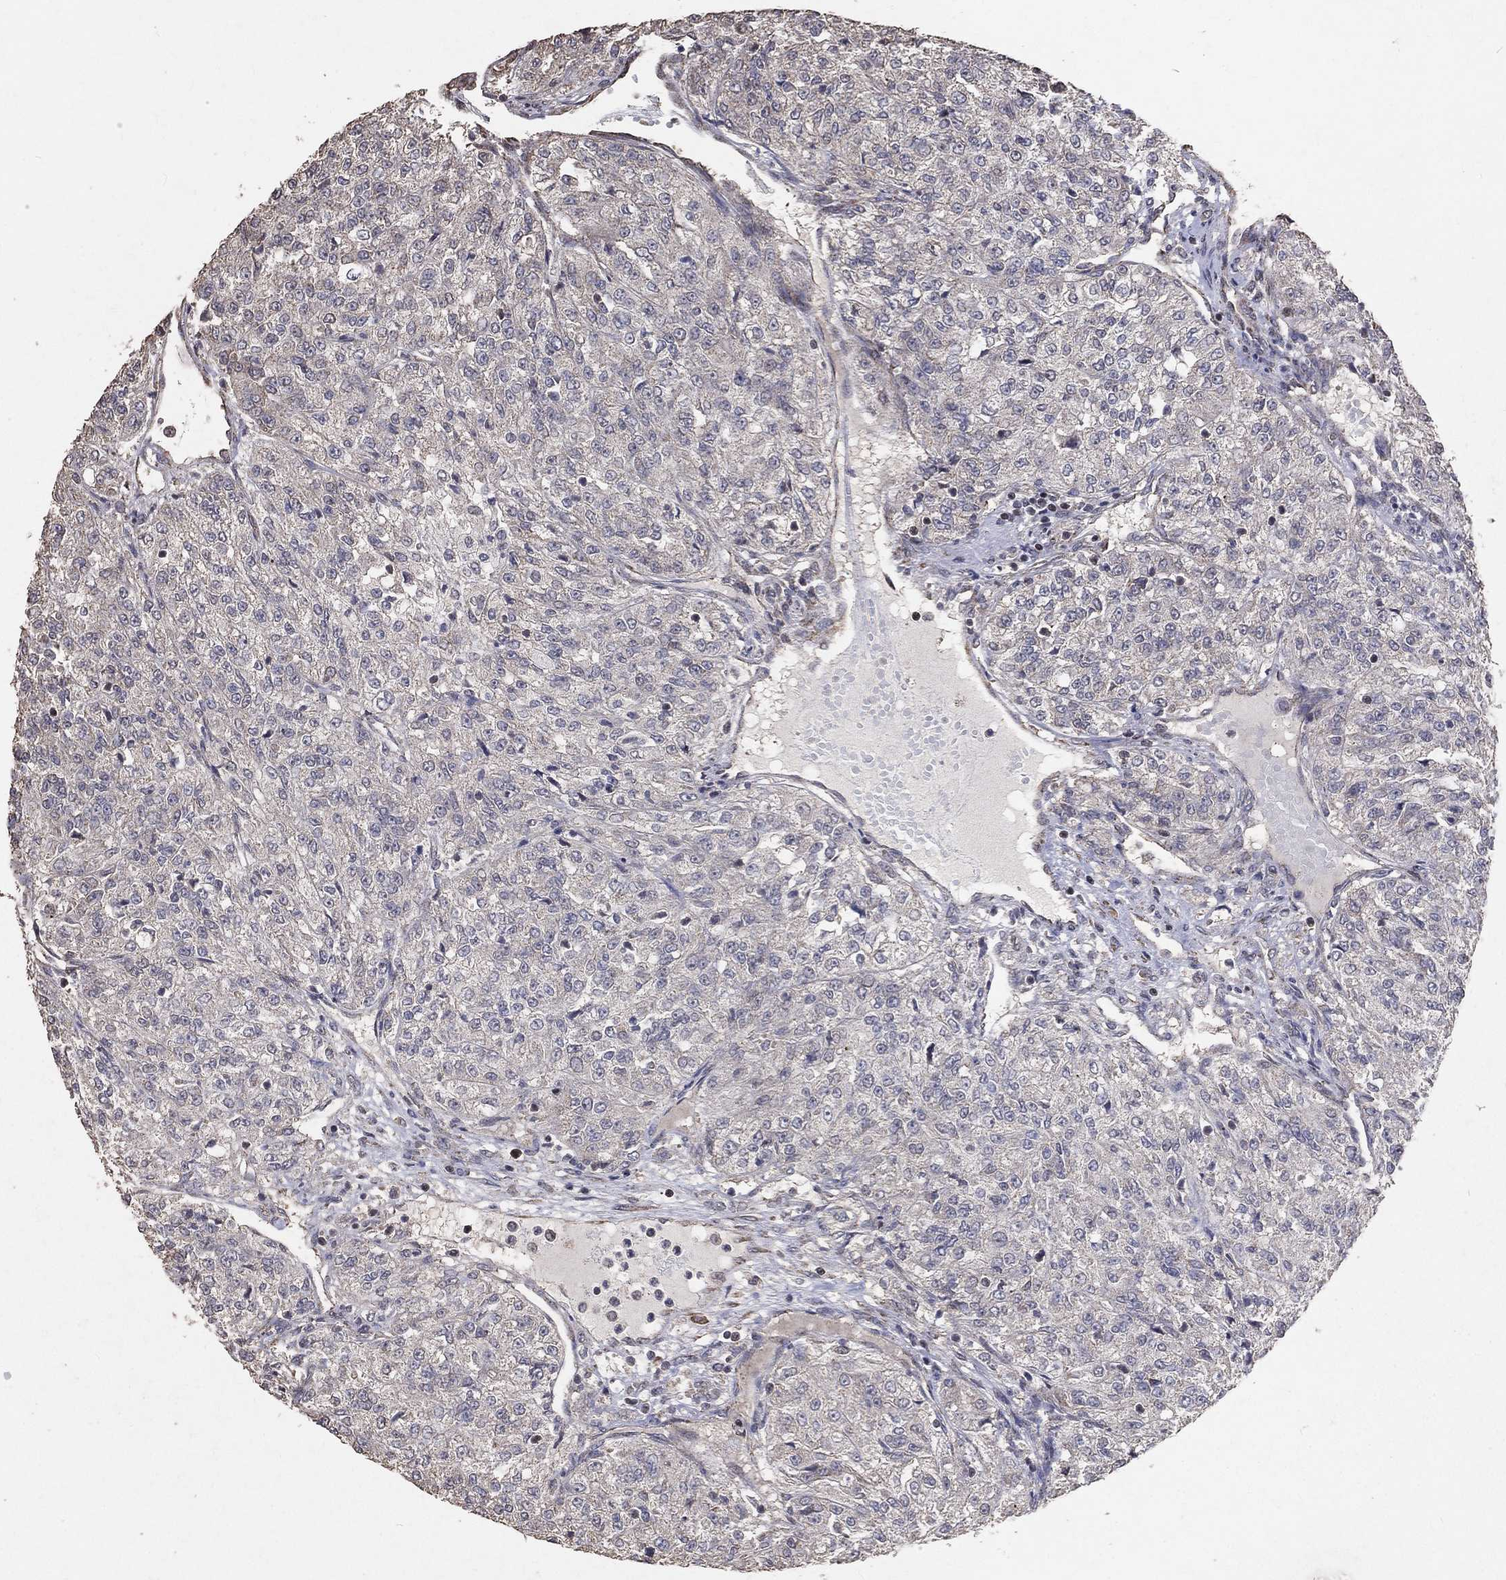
{"staining": {"intensity": "negative", "quantity": "none", "location": "none"}, "tissue": "renal cancer", "cell_type": "Tumor cells", "image_type": "cancer", "snomed": [{"axis": "morphology", "description": "Adenocarcinoma, NOS"}, {"axis": "topography", "description": "Kidney"}], "caption": "A high-resolution image shows immunohistochemistry (IHC) staining of renal cancer (adenocarcinoma), which displays no significant staining in tumor cells.", "gene": "LY6K", "patient": {"sex": "female", "age": 63}}